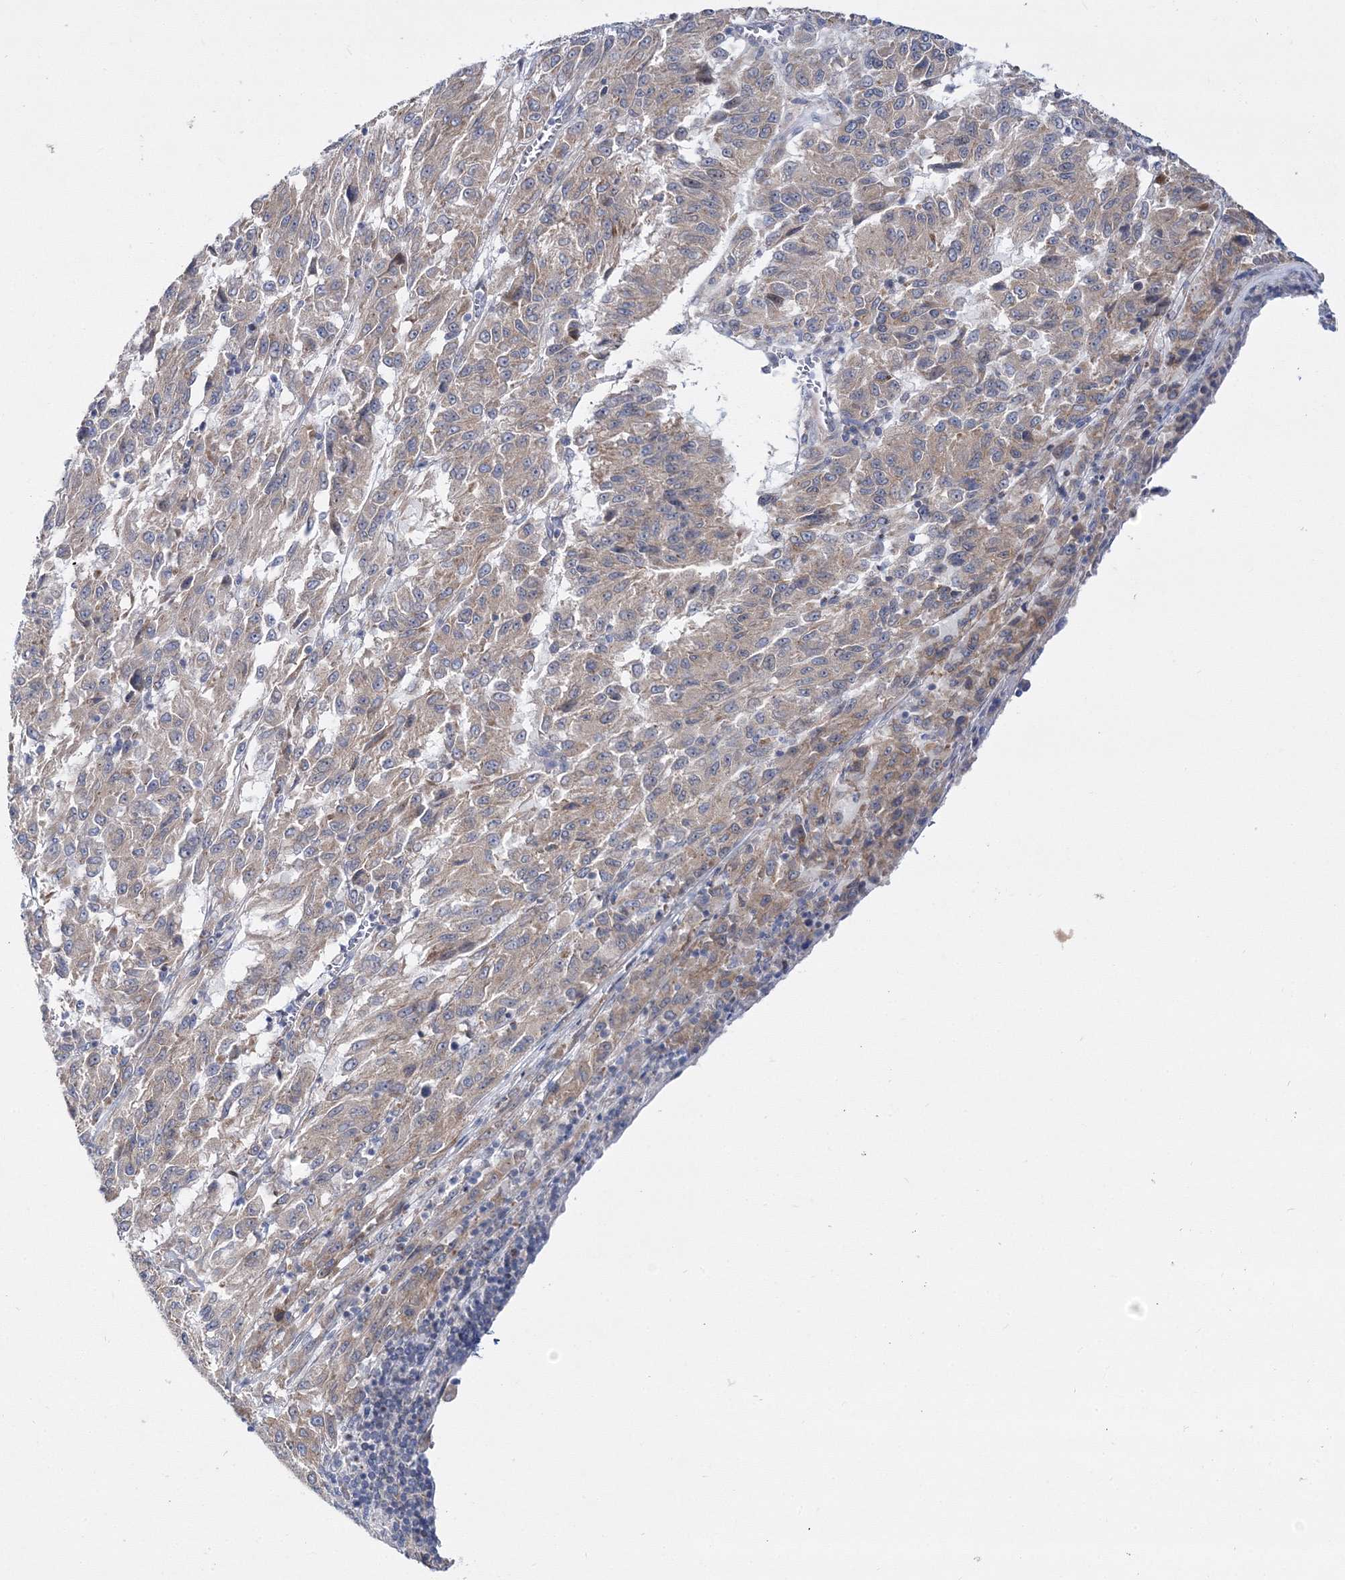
{"staining": {"intensity": "negative", "quantity": "none", "location": "none"}, "tissue": "melanoma", "cell_type": "Tumor cells", "image_type": "cancer", "snomed": [{"axis": "morphology", "description": "Malignant melanoma, Metastatic site"}, {"axis": "topography", "description": "Lung"}], "caption": "Immunohistochemistry image of malignant melanoma (metastatic site) stained for a protein (brown), which shows no expression in tumor cells. (Stains: DAB (3,3'-diaminobenzidine) immunohistochemistry with hematoxylin counter stain, Microscopy: brightfield microscopy at high magnification).", "gene": "ARHGAP32", "patient": {"sex": "male", "age": 64}}